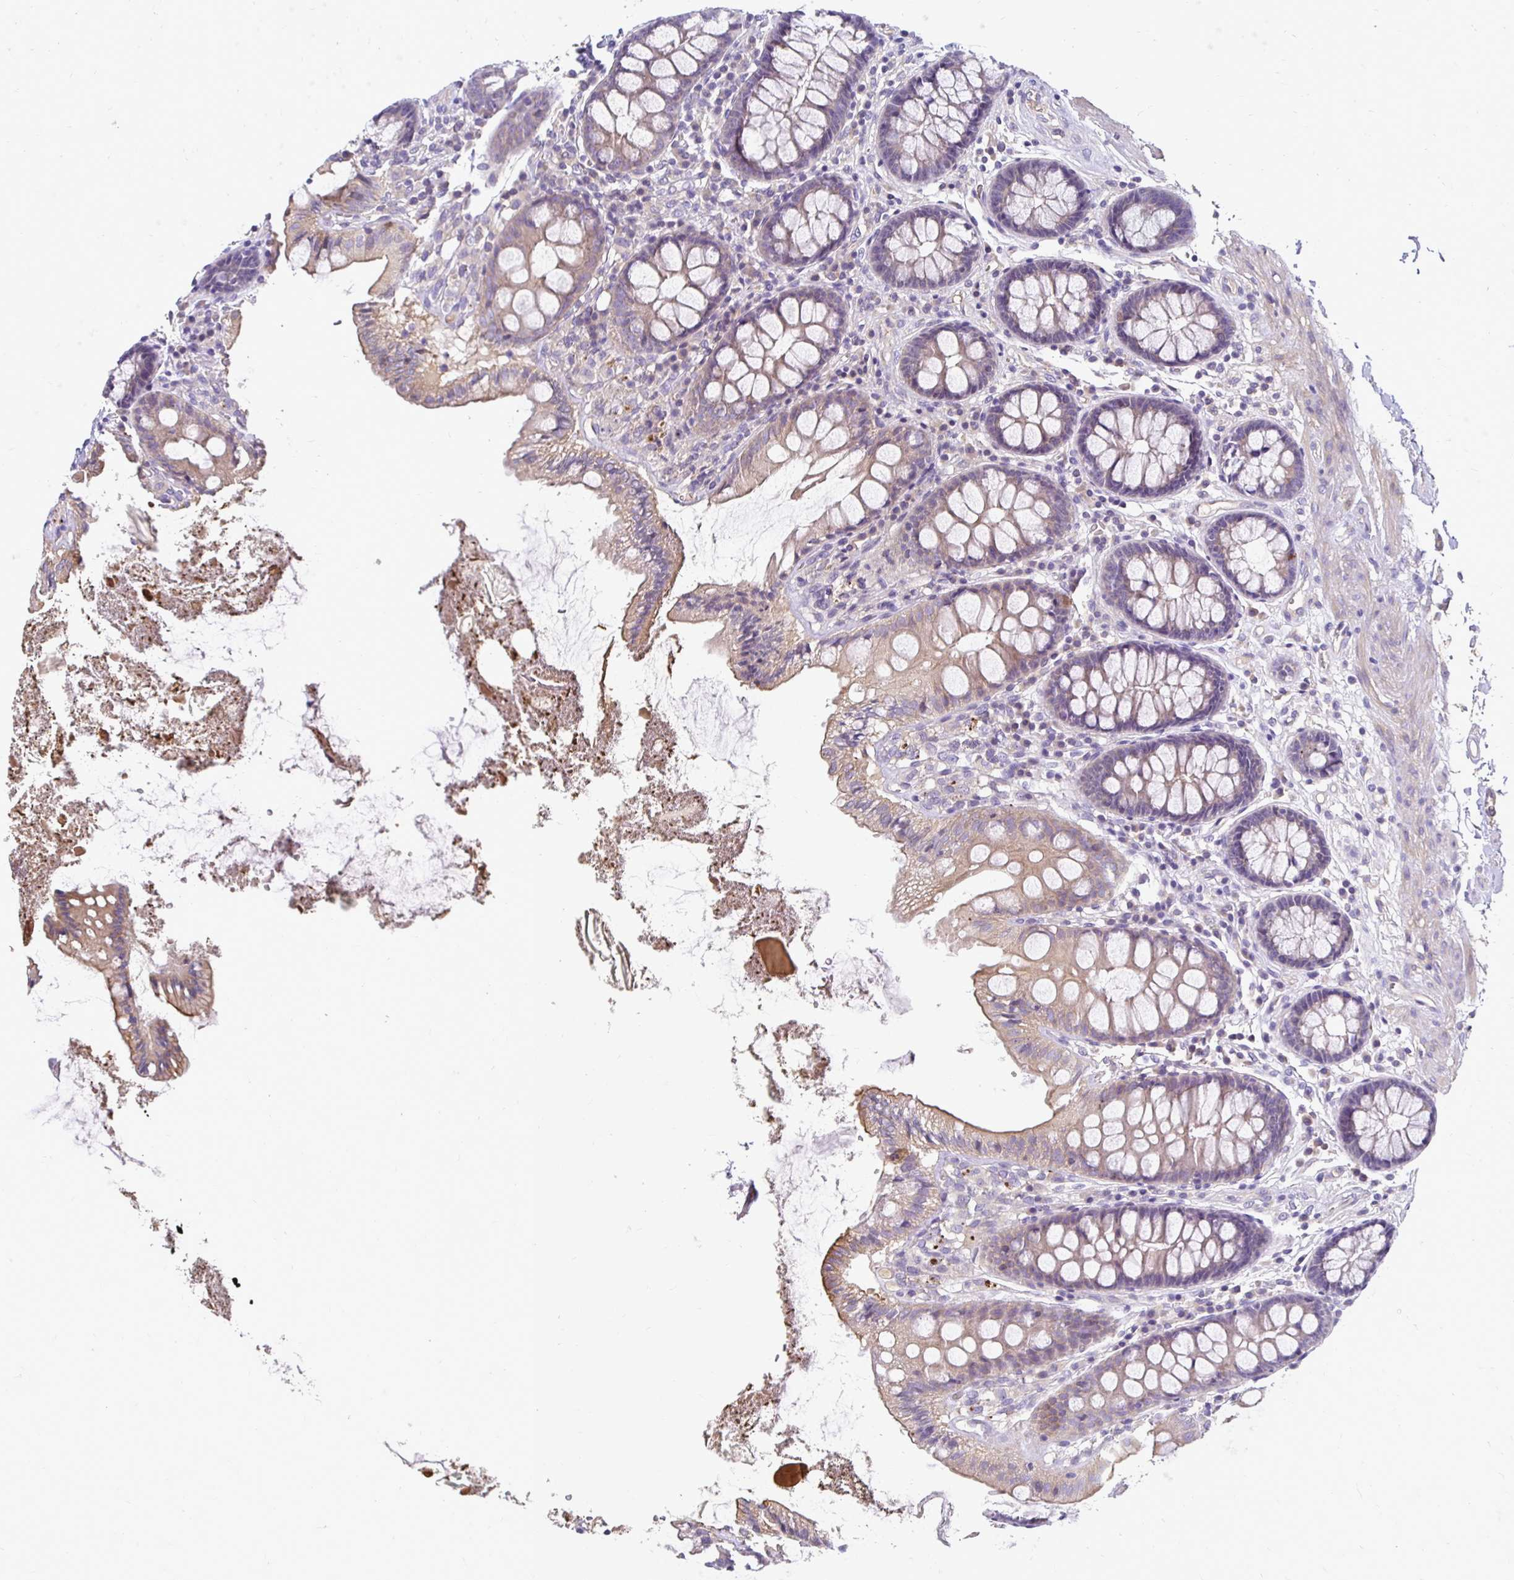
{"staining": {"intensity": "negative", "quantity": "none", "location": "none"}, "tissue": "colon", "cell_type": "Endothelial cells", "image_type": "normal", "snomed": [{"axis": "morphology", "description": "Normal tissue, NOS"}, {"axis": "topography", "description": "Colon"}], "caption": "Immunohistochemical staining of normal colon reveals no significant positivity in endothelial cells.", "gene": "AKAP6", "patient": {"sex": "male", "age": 84}}